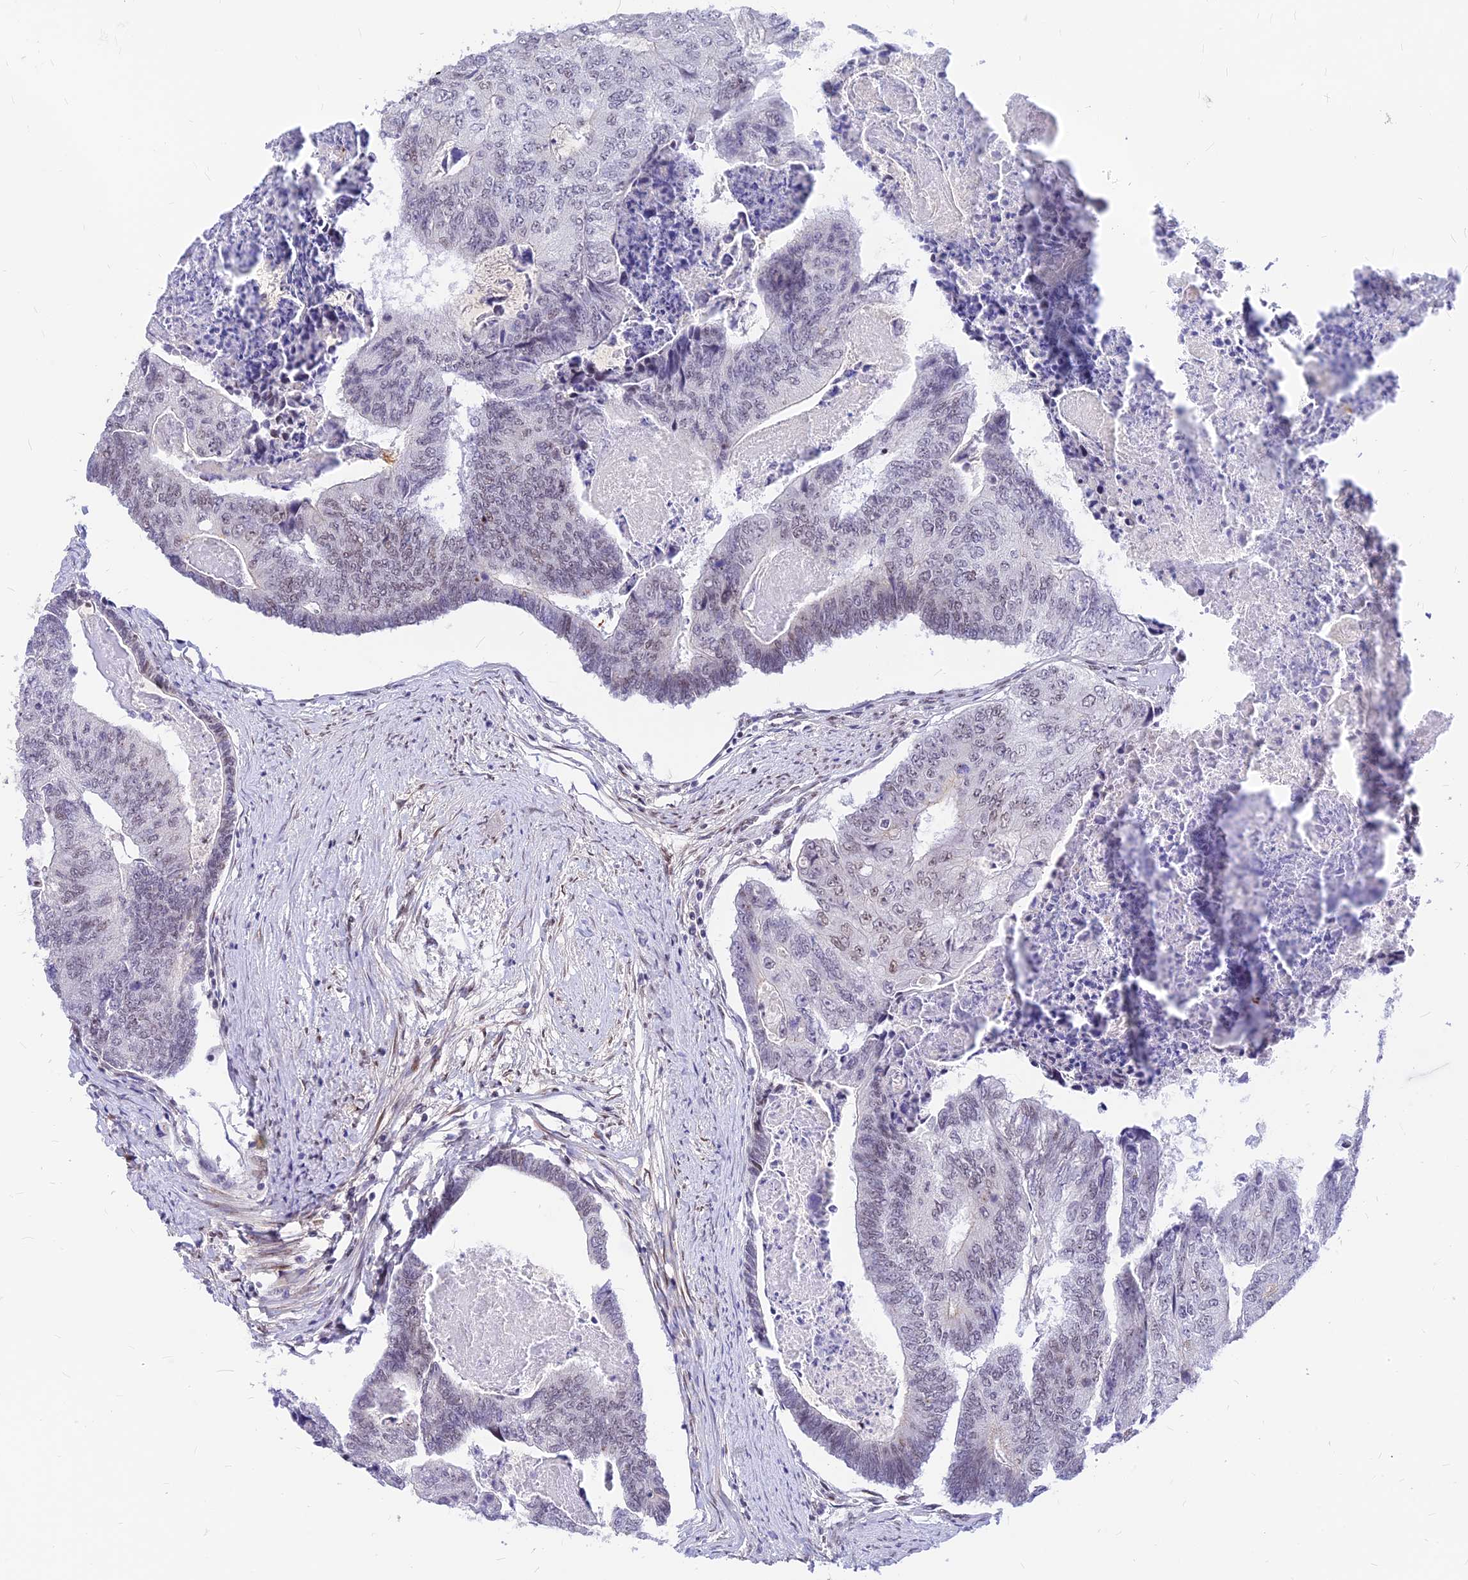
{"staining": {"intensity": "weak", "quantity": "25%-75%", "location": "nuclear"}, "tissue": "colorectal cancer", "cell_type": "Tumor cells", "image_type": "cancer", "snomed": [{"axis": "morphology", "description": "Adenocarcinoma, NOS"}, {"axis": "topography", "description": "Colon"}], "caption": "This is an image of immunohistochemistry staining of adenocarcinoma (colorectal), which shows weak expression in the nuclear of tumor cells.", "gene": "KCTD13", "patient": {"sex": "female", "age": 67}}